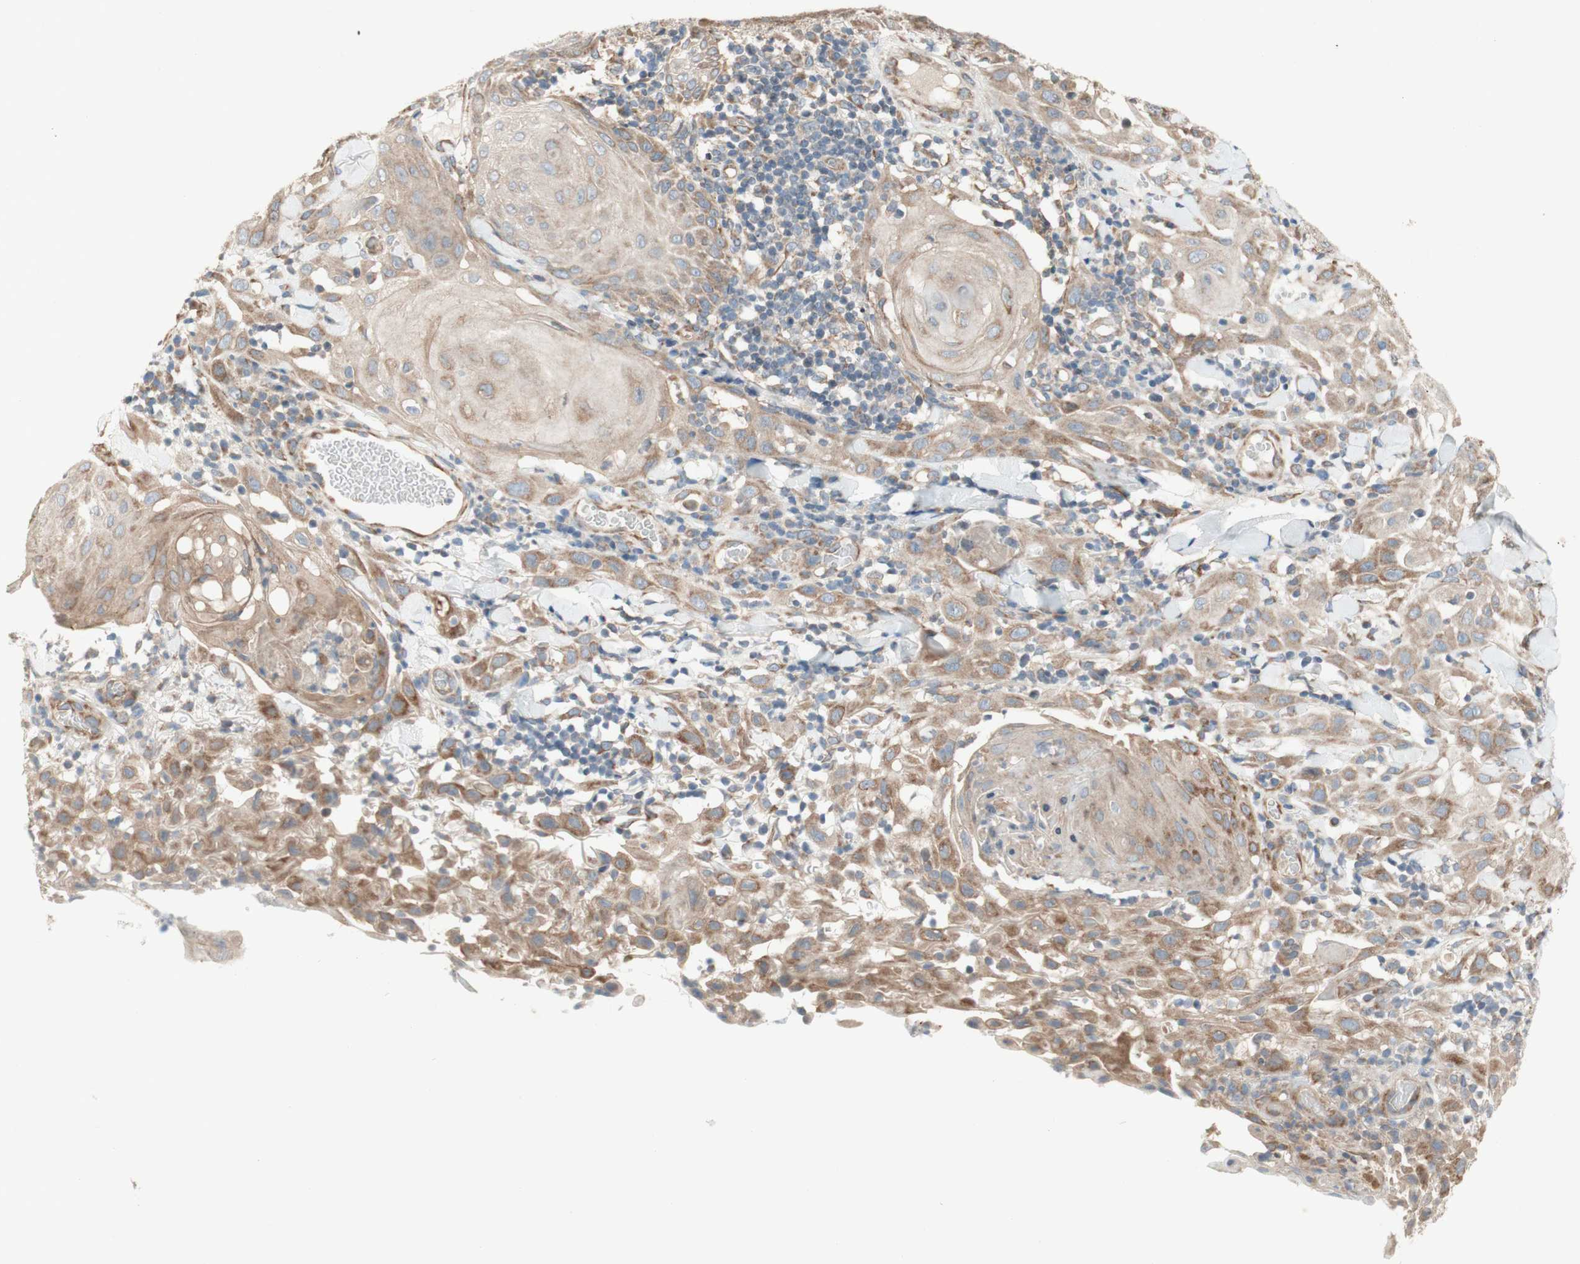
{"staining": {"intensity": "moderate", "quantity": ">75%", "location": "cytoplasmic/membranous"}, "tissue": "skin cancer", "cell_type": "Tumor cells", "image_type": "cancer", "snomed": [{"axis": "morphology", "description": "Squamous cell carcinoma, NOS"}, {"axis": "topography", "description": "Skin"}], "caption": "Human squamous cell carcinoma (skin) stained for a protein (brown) exhibits moderate cytoplasmic/membranous positive expression in about >75% of tumor cells.", "gene": "SOCS2", "patient": {"sex": "male", "age": 24}}